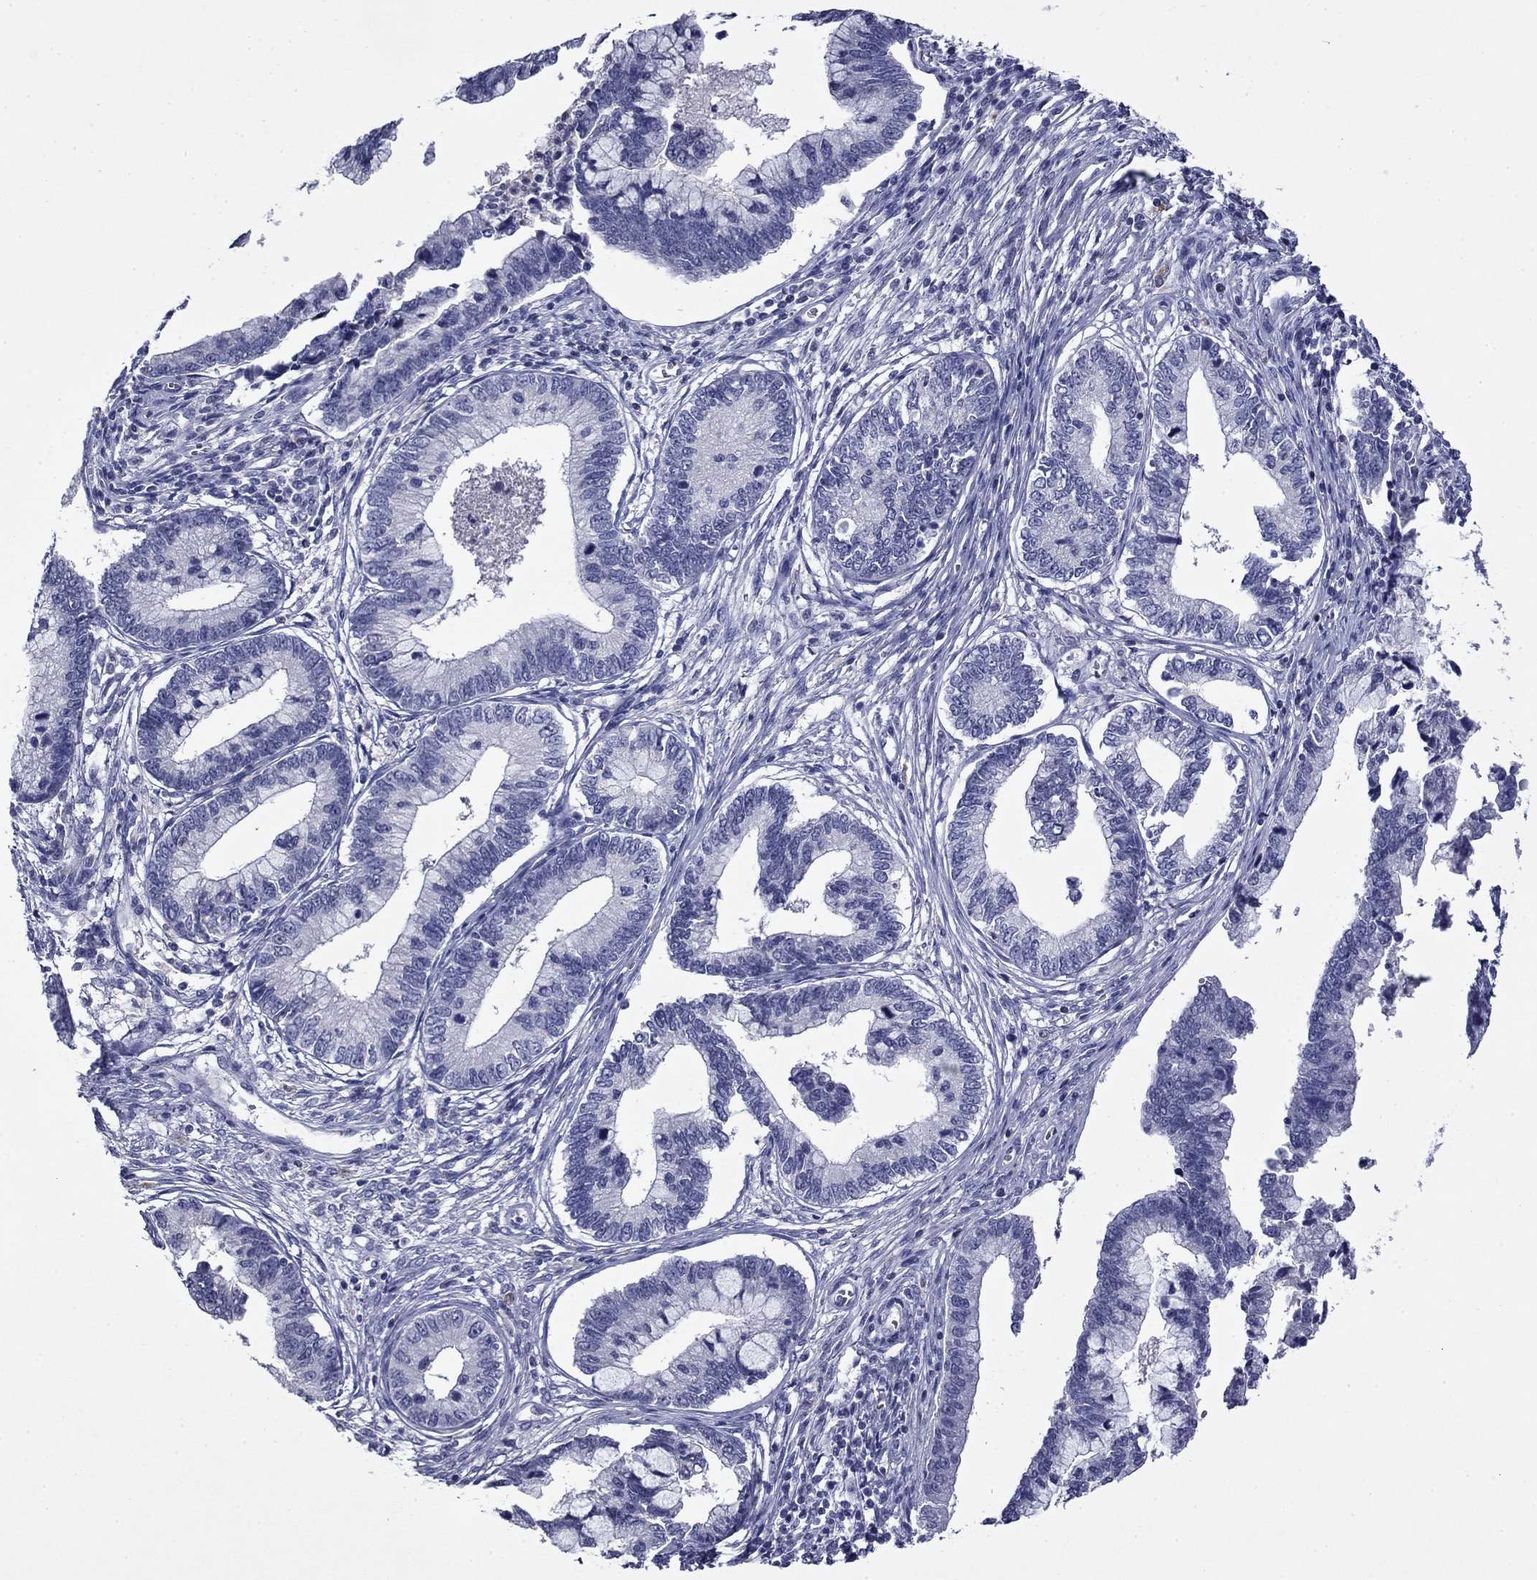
{"staining": {"intensity": "negative", "quantity": "none", "location": "none"}, "tissue": "cervical cancer", "cell_type": "Tumor cells", "image_type": "cancer", "snomed": [{"axis": "morphology", "description": "Adenocarcinoma, NOS"}, {"axis": "topography", "description": "Cervix"}], "caption": "Immunohistochemical staining of human adenocarcinoma (cervical) displays no significant positivity in tumor cells.", "gene": "CFAP119", "patient": {"sex": "female", "age": 44}}